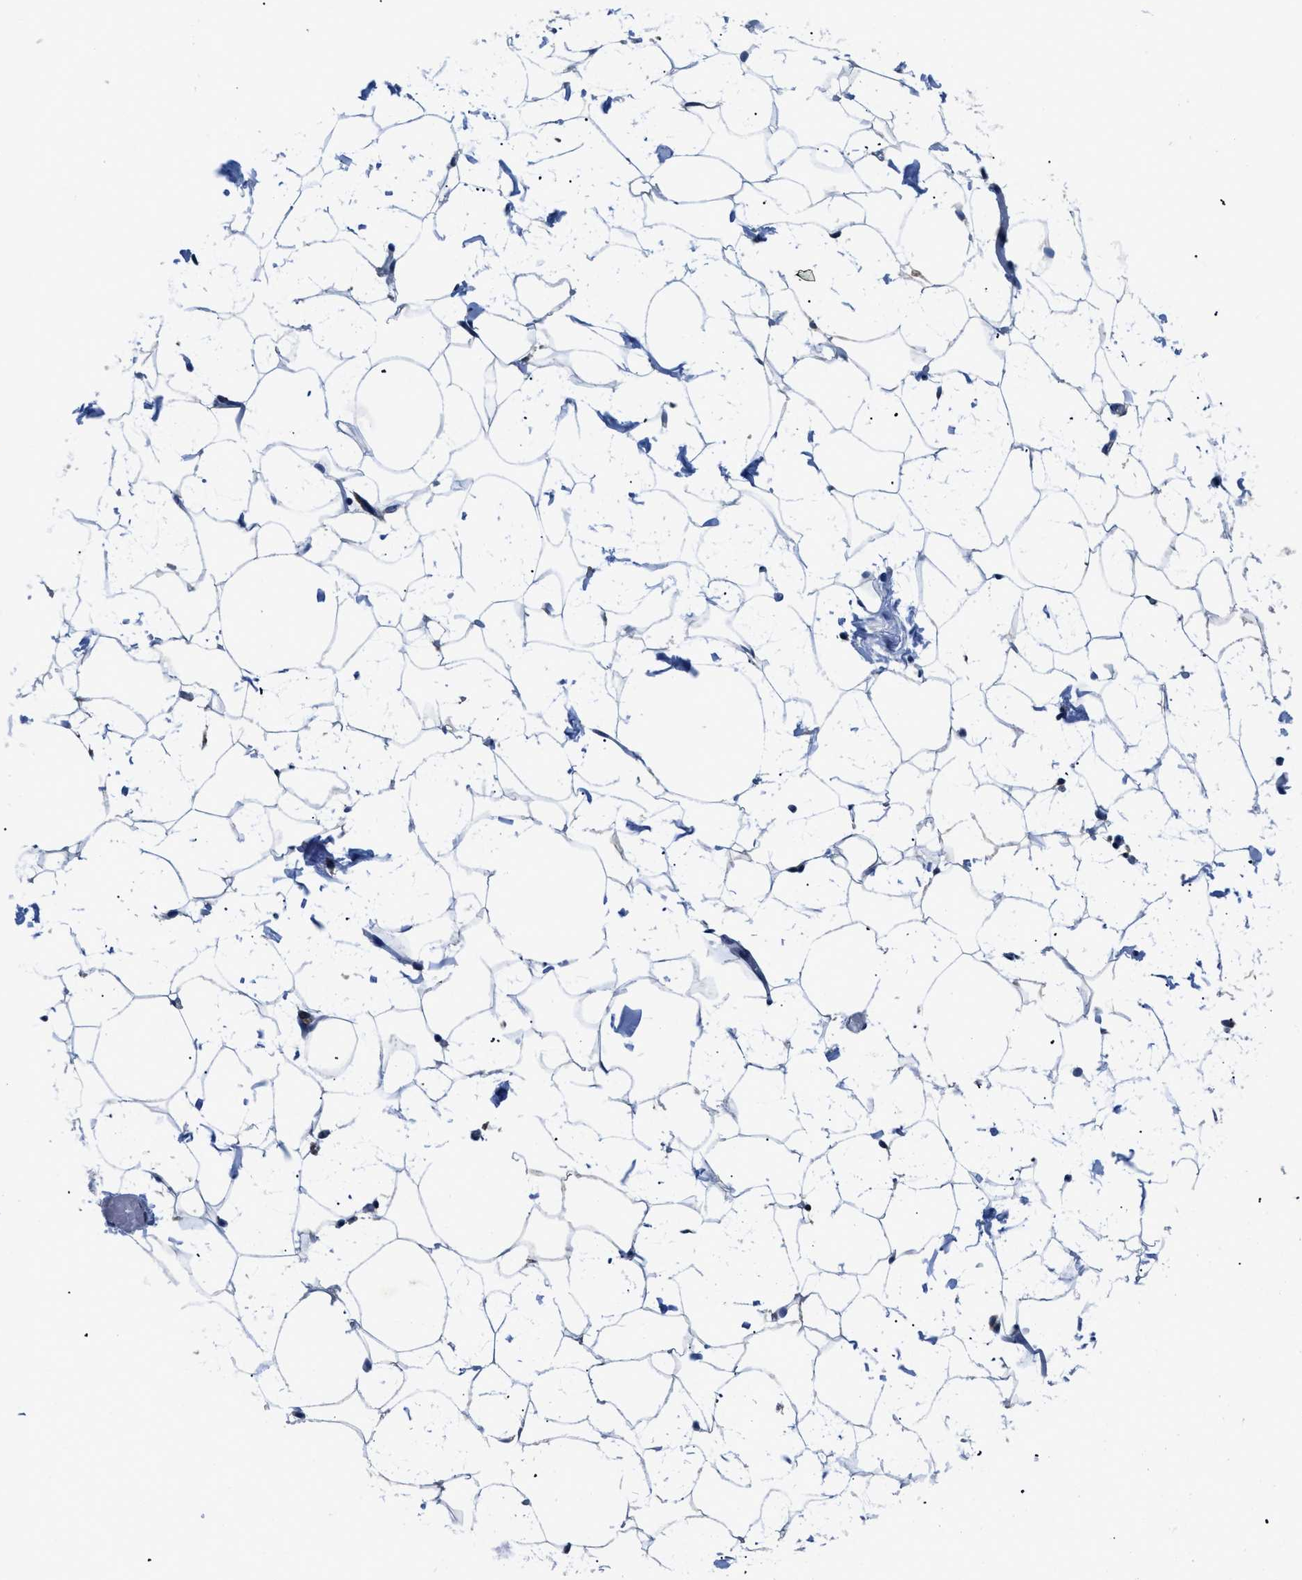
{"staining": {"intensity": "negative", "quantity": "none", "location": "none"}, "tissue": "adipose tissue", "cell_type": "Adipocytes", "image_type": "normal", "snomed": [{"axis": "morphology", "description": "Normal tissue, NOS"}, {"axis": "topography", "description": "Breast"}, {"axis": "topography", "description": "Soft tissue"}], "caption": "This photomicrograph is of normal adipose tissue stained with immunohistochemistry to label a protein in brown with the nuclei are counter-stained blue. There is no positivity in adipocytes. The staining was performed using DAB (3,3'-diaminobenzidine) to visualize the protein expression in brown, while the nuclei were stained in blue with hematoxylin (Magnification: 20x).", "gene": "APOBEC2", "patient": {"sex": "female", "age": 75}}